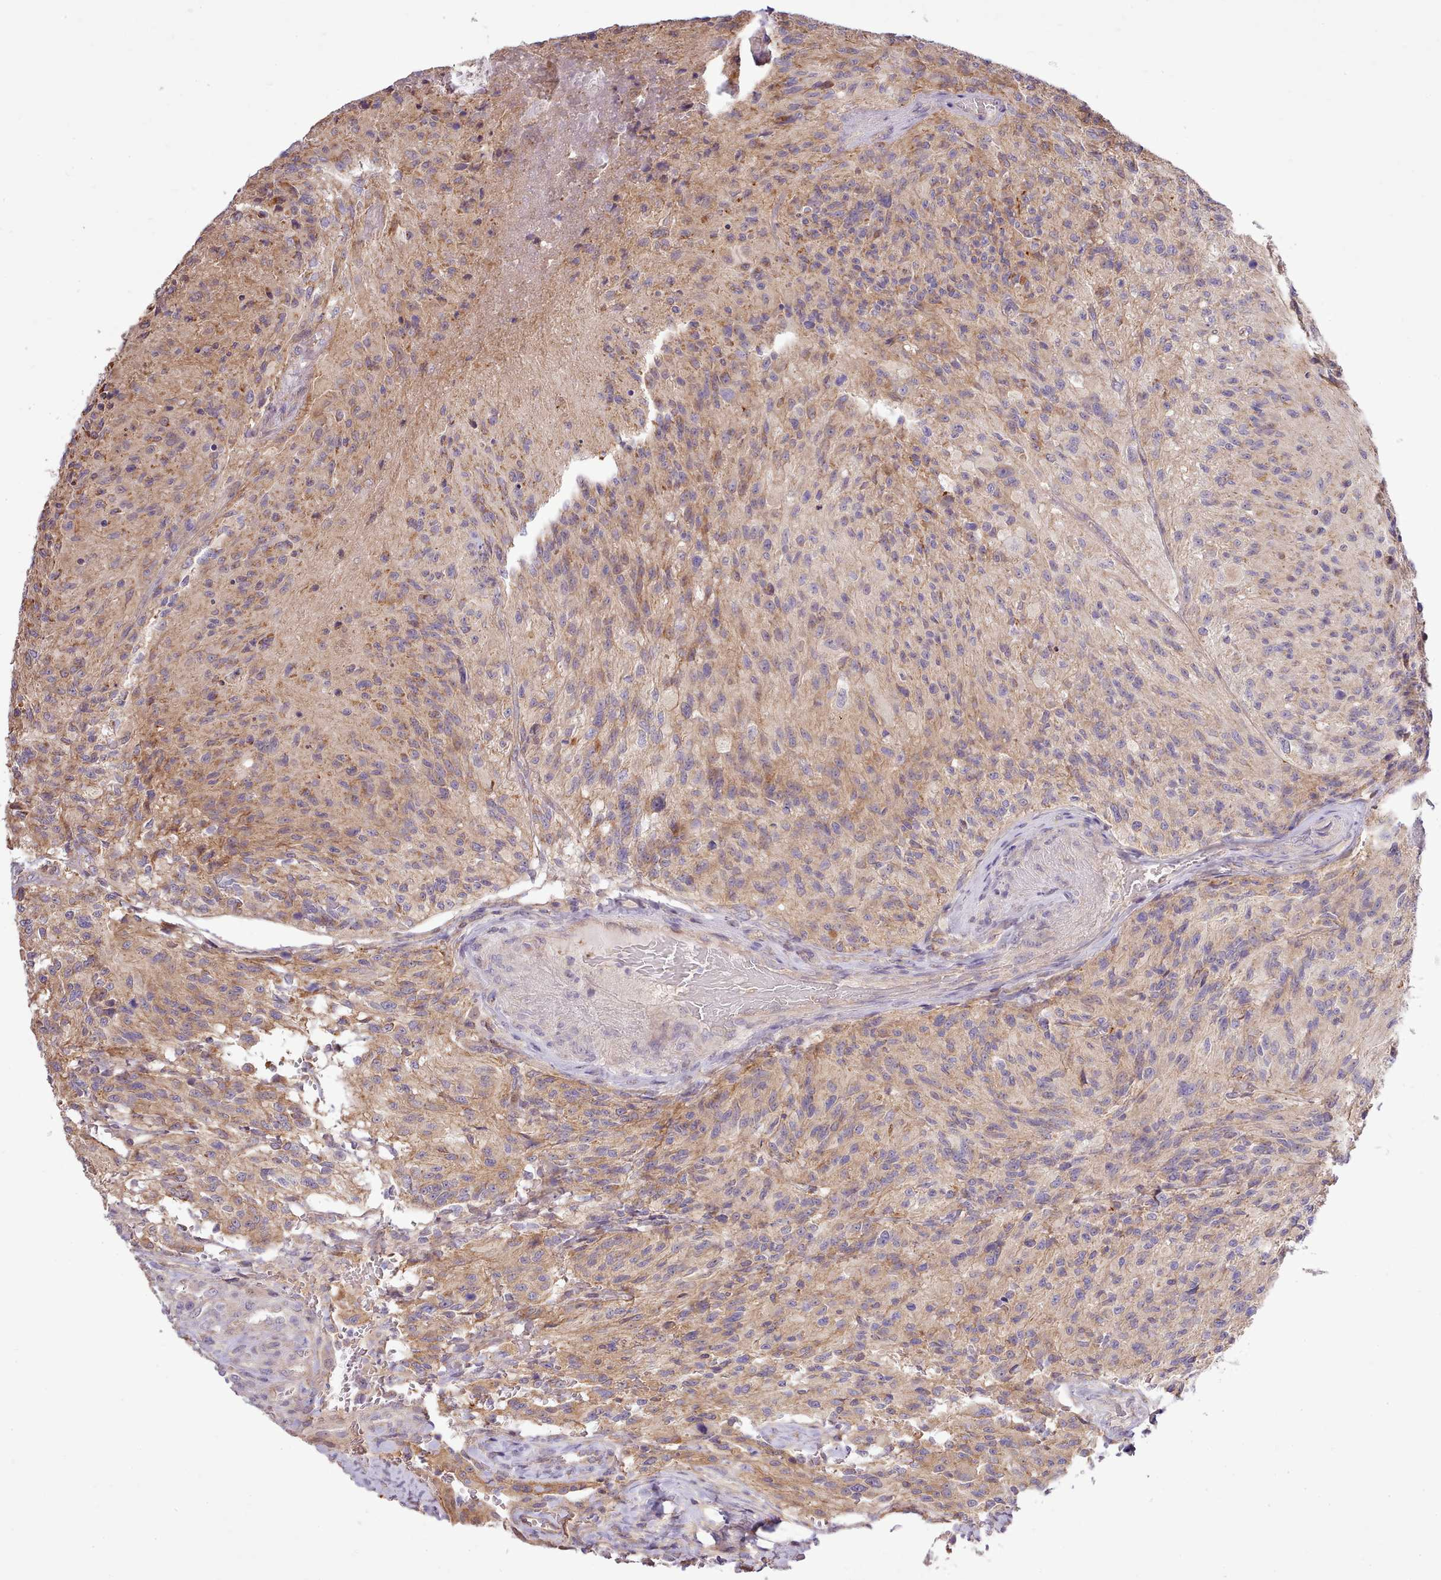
{"staining": {"intensity": "weak", "quantity": "<25%", "location": "cytoplasmic/membranous"}, "tissue": "glioma", "cell_type": "Tumor cells", "image_type": "cancer", "snomed": [{"axis": "morphology", "description": "Normal tissue, NOS"}, {"axis": "morphology", "description": "Glioma, malignant, High grade"}, {"axis": "topography", "description": "Cerebral cortex"}], "caption": "Immunohistochemistry (IHC) histopathology image of human malignant glioma (high-grade) stained for a protein (brown), which displays no staining in tumor cells.", "gene": "ARL2BP", "patient": {"sex": "male", "age": 56}}